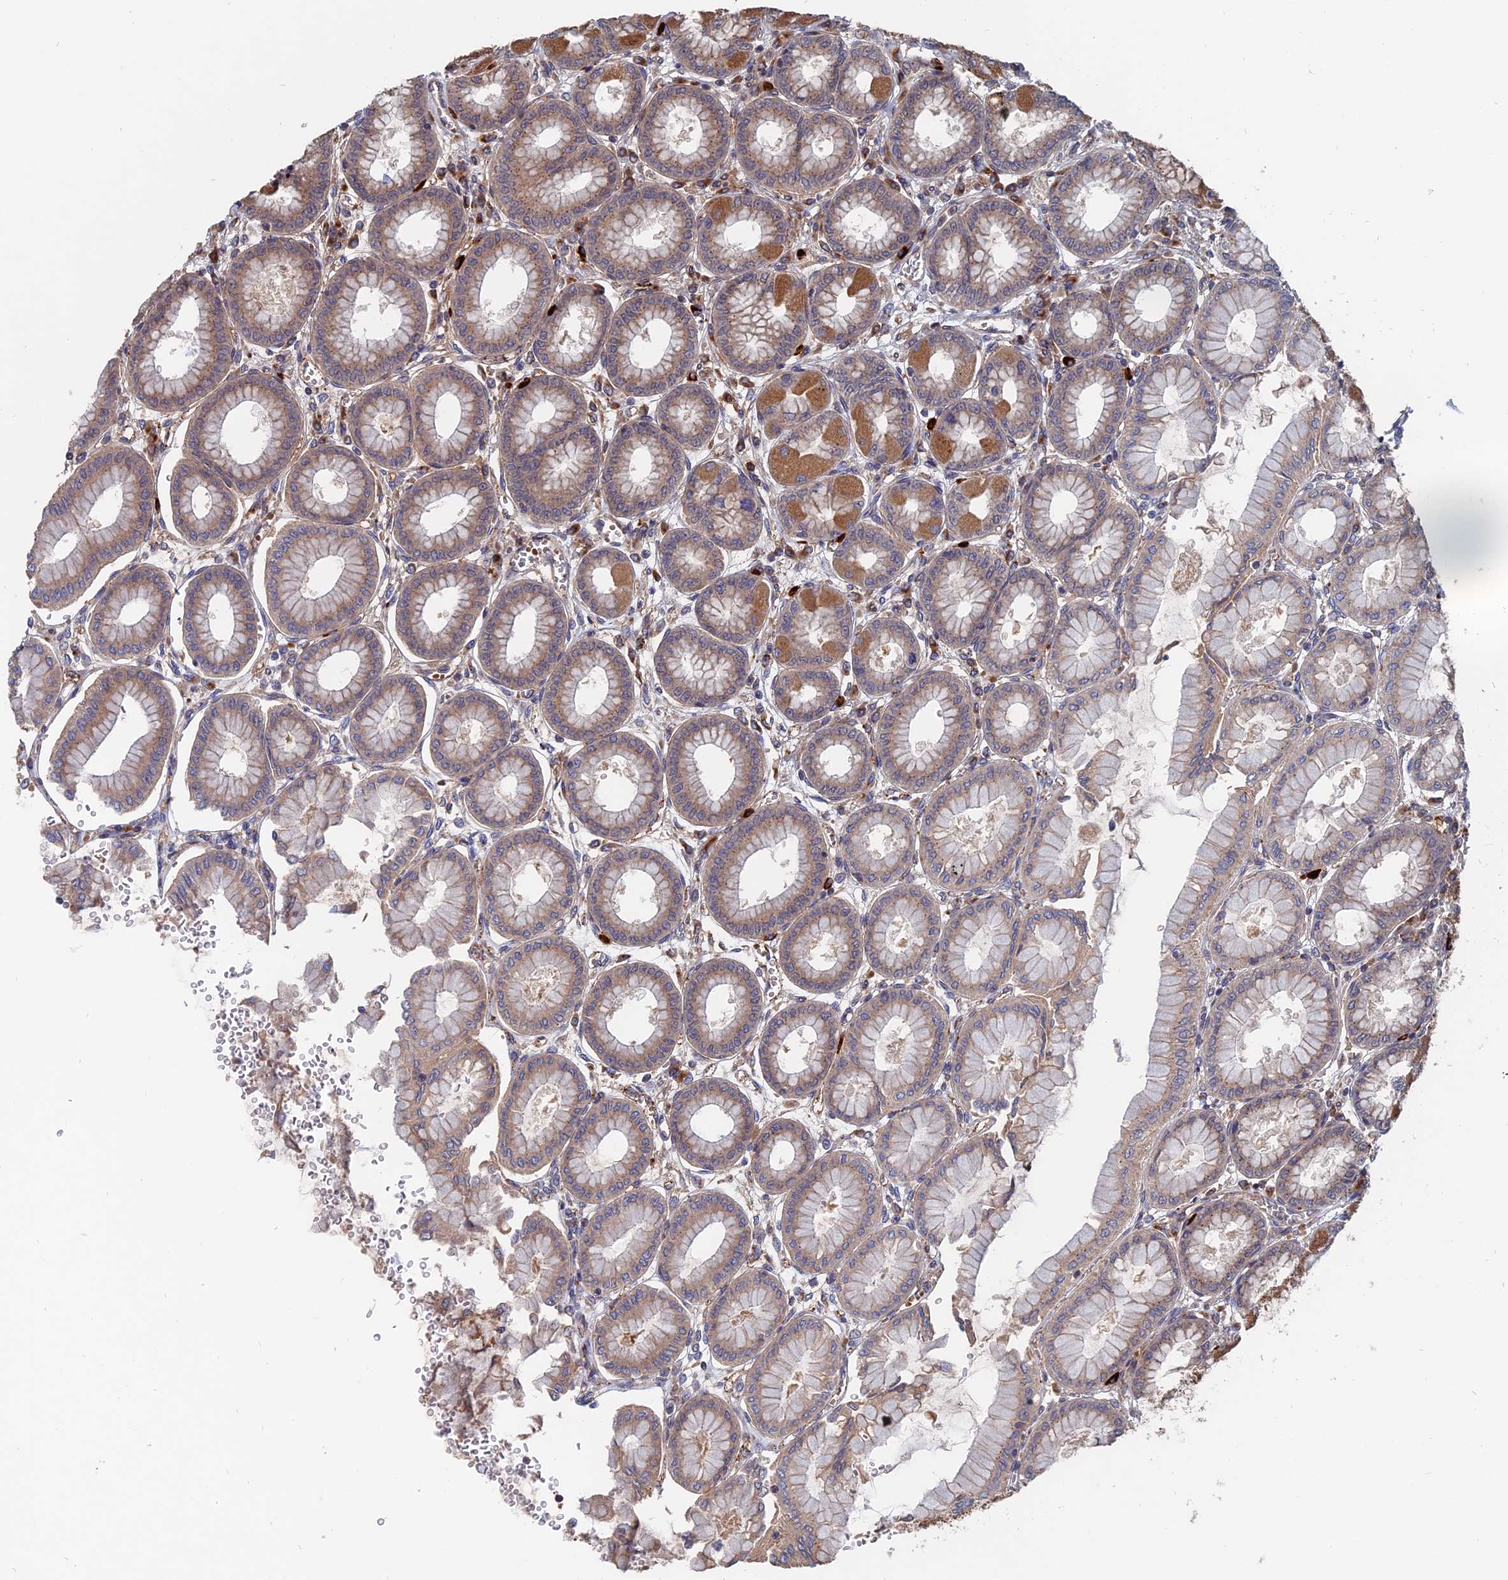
{"staining": {"intensity": "strong", "quantity": "25%-75%", "location": "cytoplasmic/membranous"}, "tissue": "stomach", "cell_type": "Glandular cells", "image_type": "normal", "snomed": [{"axis": "morphology", "description": "Normal tissue, NOS"}, {"axis": "topography", "description": "Stomach, upper"}], "caption": "This image displays unremarkable stomach stained with IHC to label a protein in brown. The cytoplasmic/membranous of glandular cells show strong positivity for the protein. Nuclei are counter-stained blue.", "gene": "TRAPPC2L", "patient": {"sex": "female", "age": 56}}